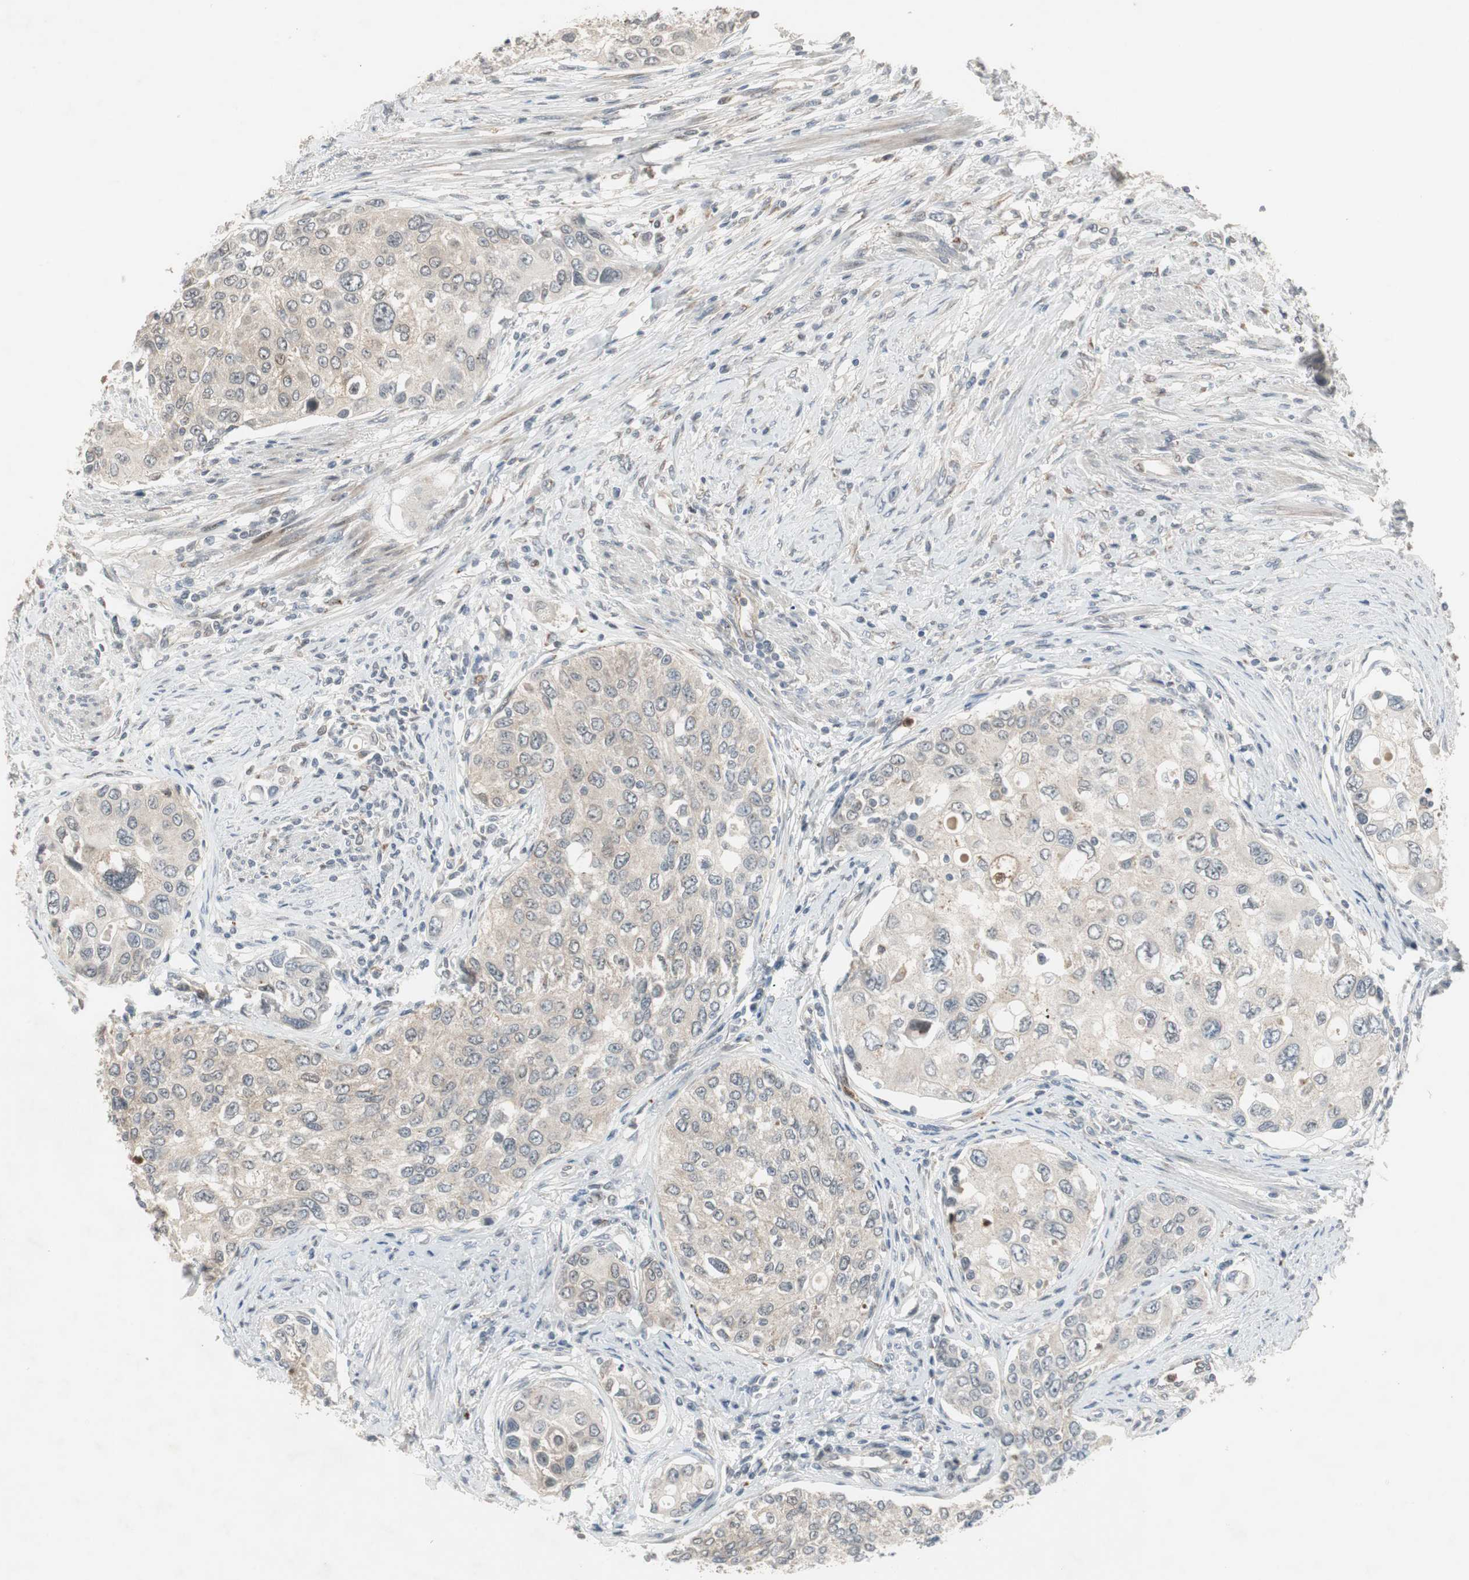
{"staining": {"intensity": "weak", "quantity": ">75%", "location": "cytoplasmic/membranous"}, "tissue": "urothelial cancer", "cell_type": "Tumor cells", "image_type": "cancer", "snomed": [{"axis": "morphology", "description": "Urothelial carcinoma, High grade"}, {"axis": "topography", "description": "Urinary bladder"}], "caption": "An image showing weak cytoplasmic/membranous positivity in about >75% of tumor cells in urothelial cancer, as visualized by brown immunohistochemical staining.", "gene": "SNX4", "patient": {"sex": "female", "age": 56}}